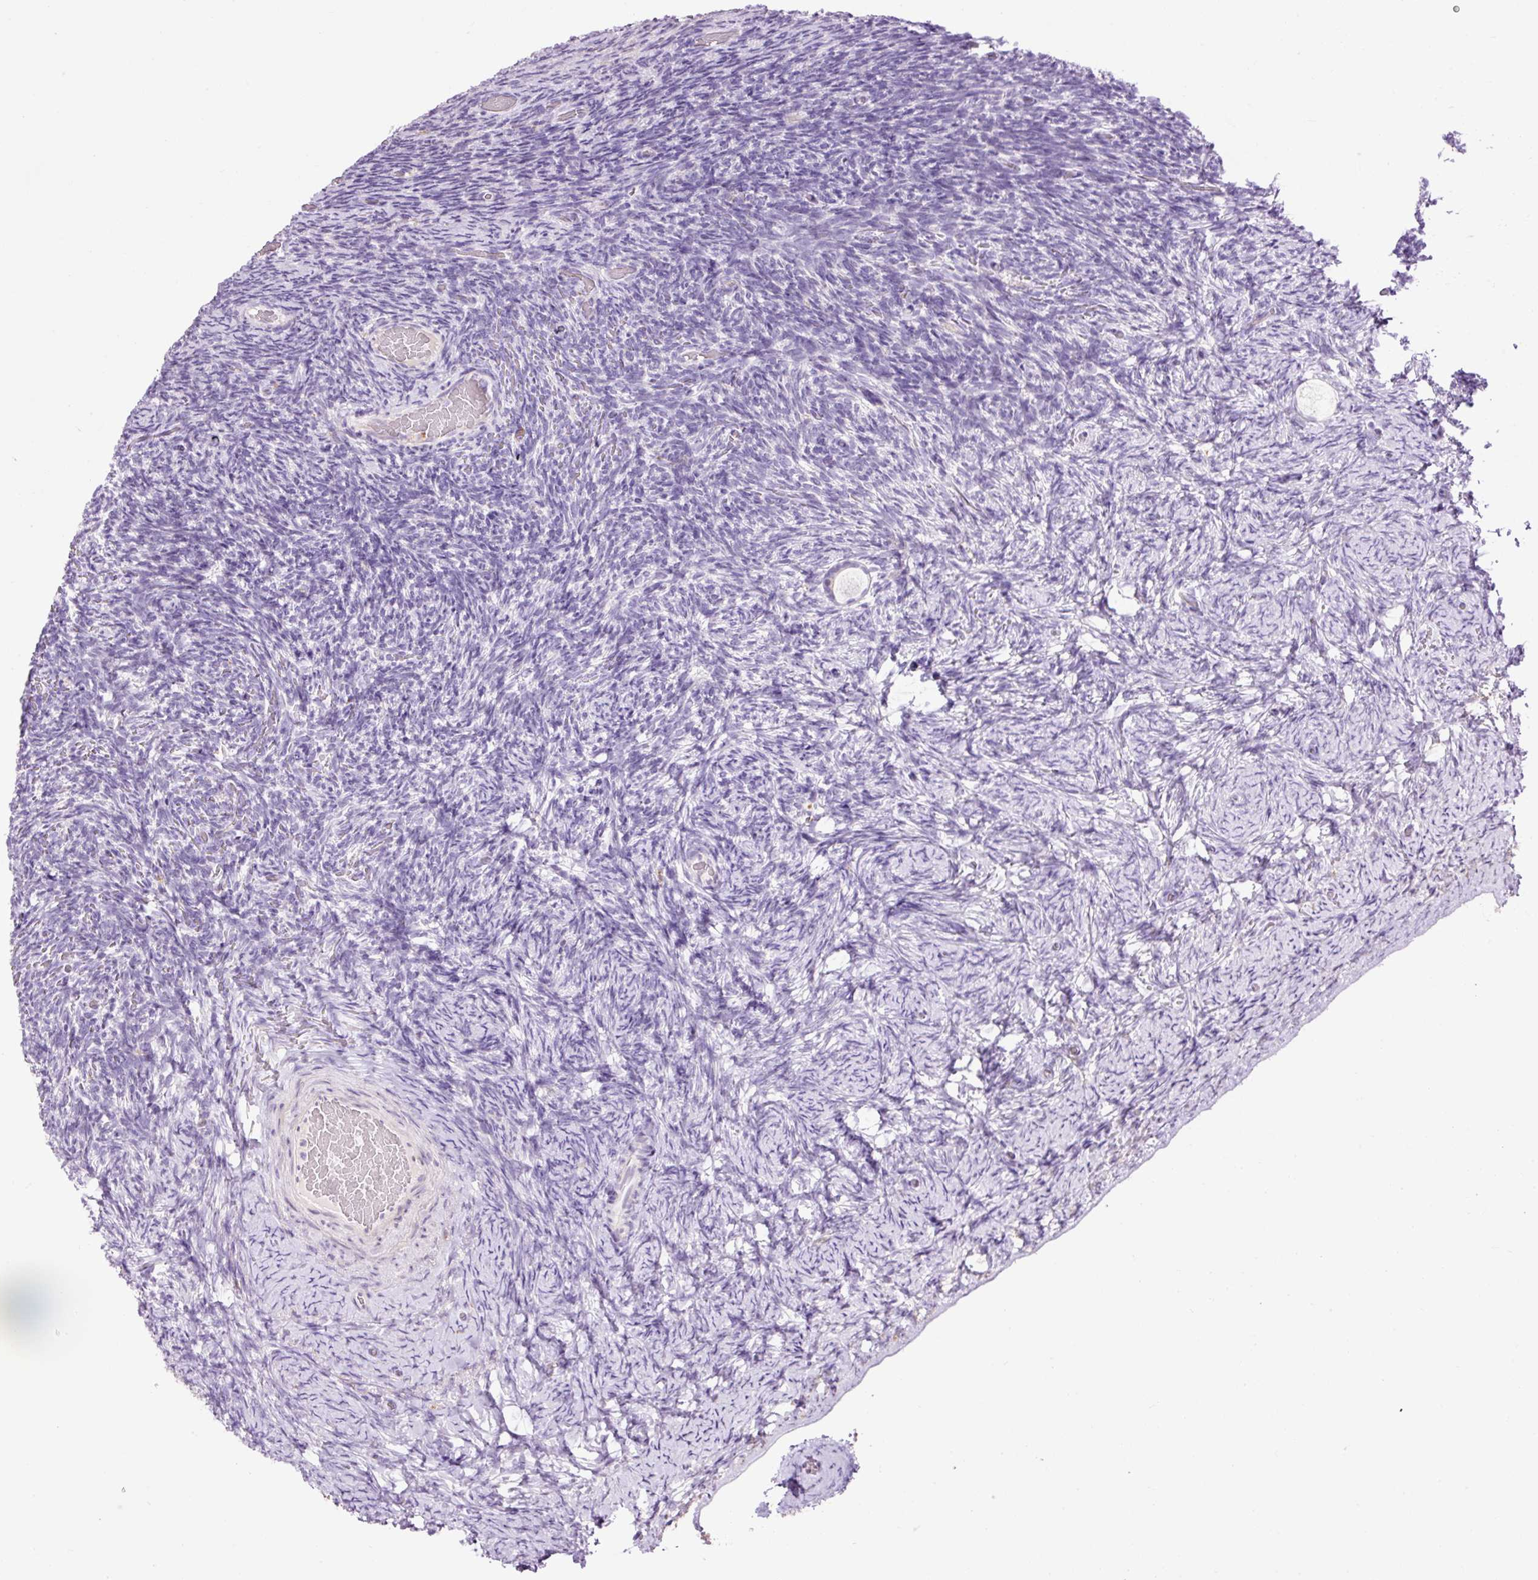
{"staining": {"intensity": "negative", "quantity": "none", "location": "none"}, "tissue": "ovary", "cell_type": "Follicle cells", "image_type": "normal", "snomed": [{"axis": "morphology", "description": "Normal tissue, NOS"}, {"axis": "topography", "description": "Ovary"}], "caption": "Ovary stained for a protein using IHC demonstrates no positivity follicle cells.", "gene": "LY86", "patient": {"sex": "female", "age": 34}}